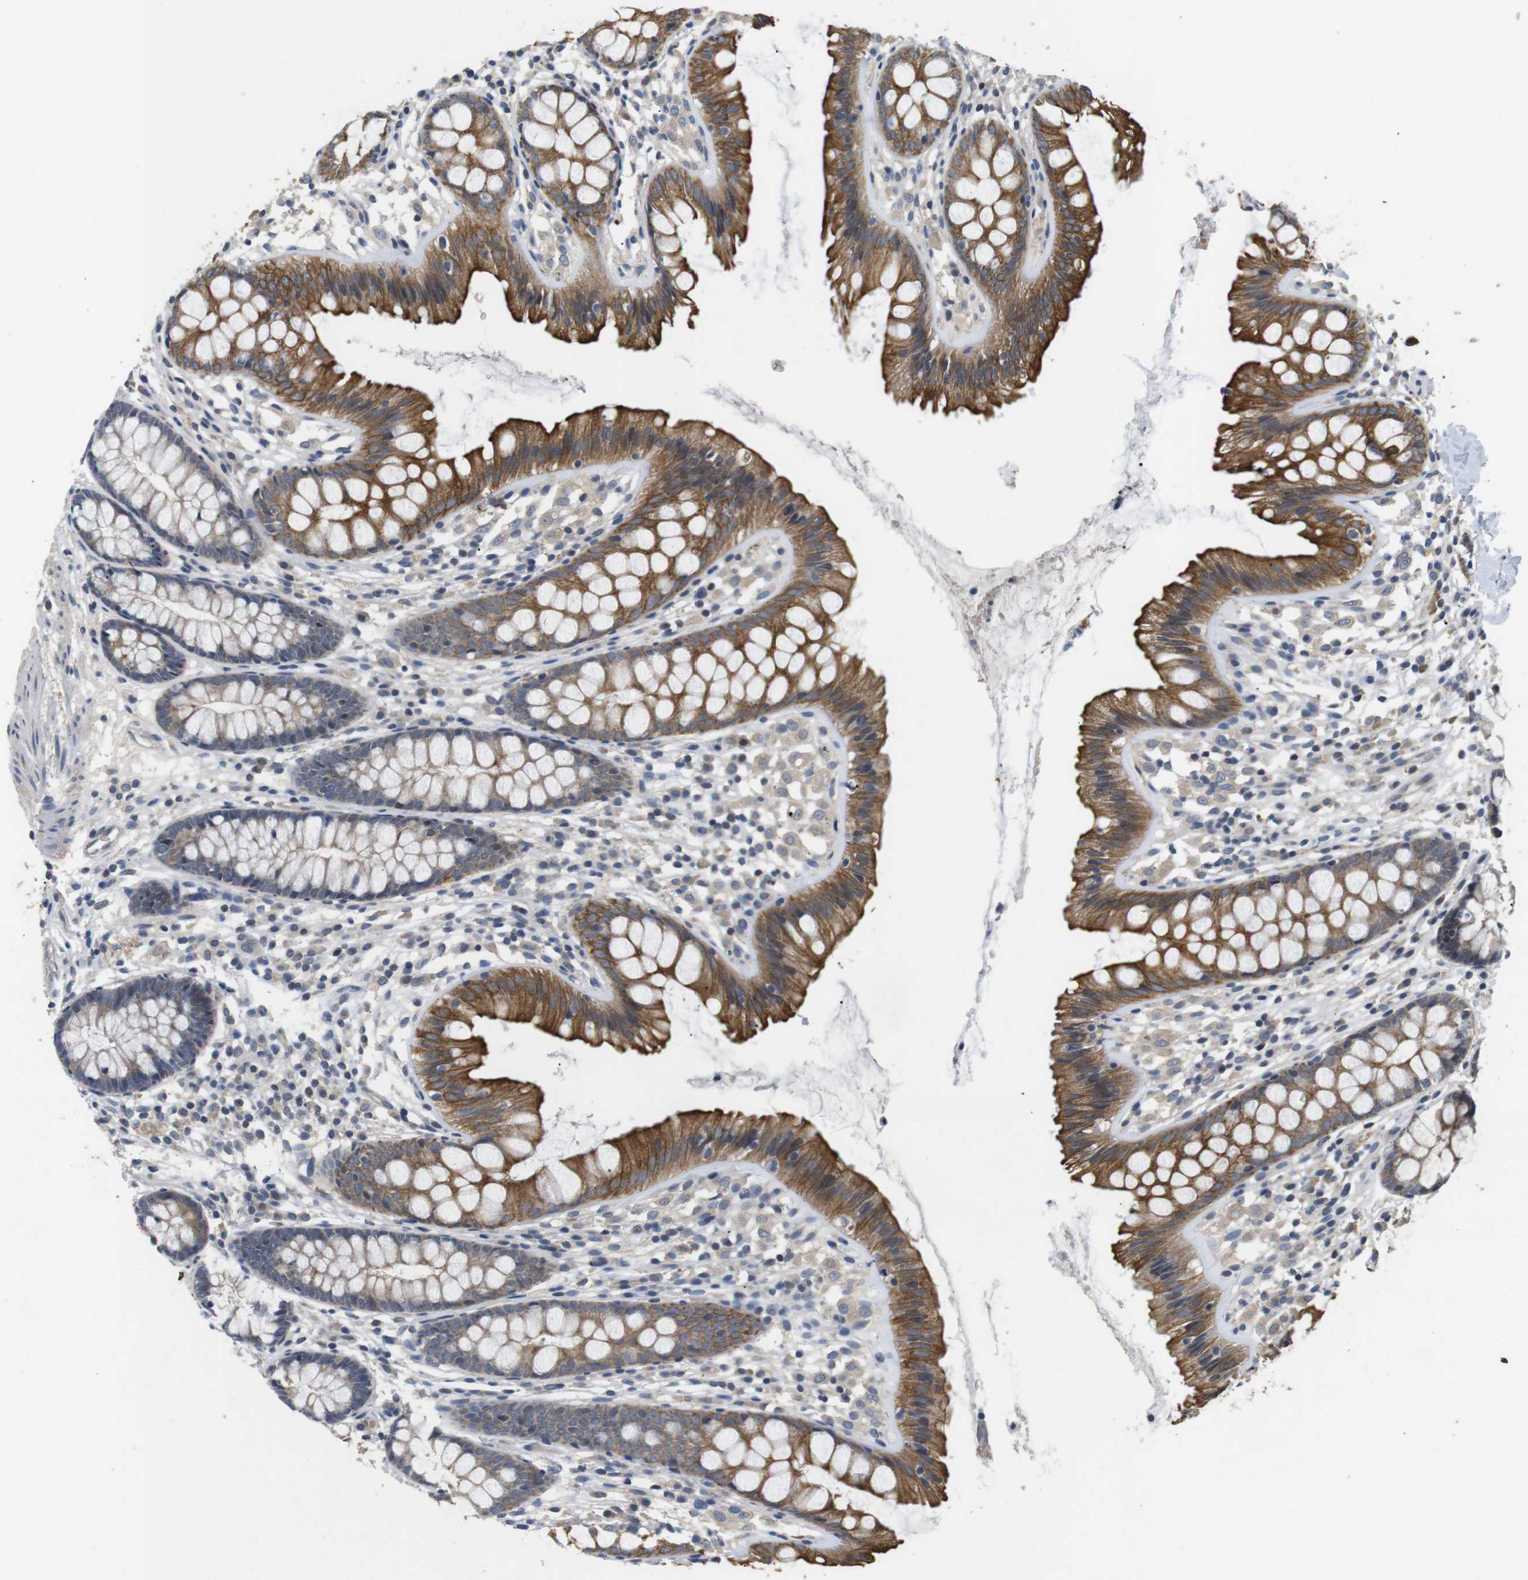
{"staining": {"intensity": "negative", "quantity": "none", "location": "none"}, "tissue": "colon", "cell_type": "Endothelial cells", "image_type": "normal", "snomed": [{"axis": "morphology", "description": "Normal tissue, NOS"}, {"axis": "topography", "description": "Colon"}], "caption": "DAB (3,3'-diaminobenzidine) immunohistochemical staining of benign colon exhibits no significant expression in endothelial cells.", "gene": "ADGRL3", "patient": {"sex": "female", "age": 56}}